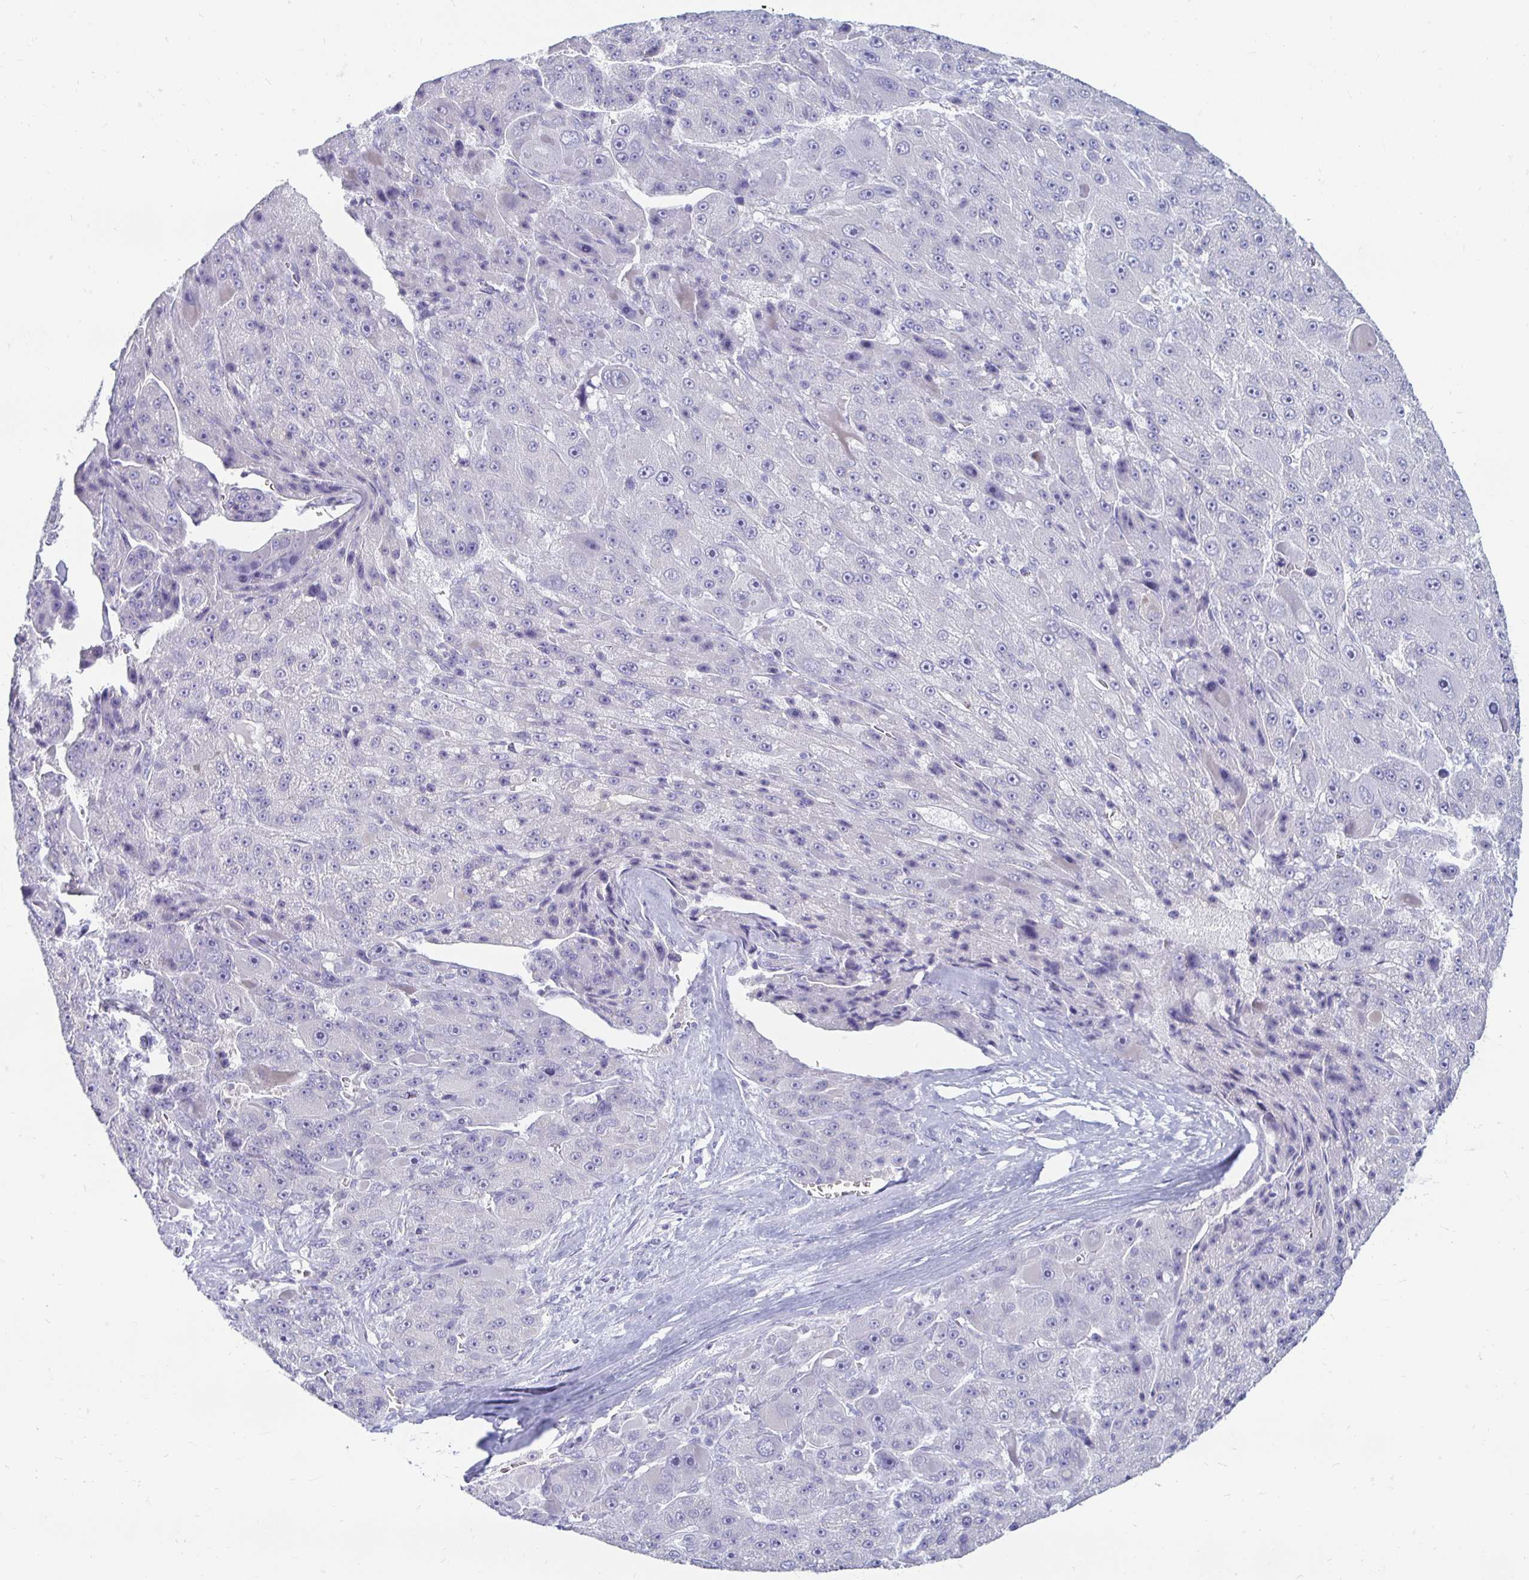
{"staining": {"intensity": "strong", "quantity": "<25%", "location": "cytoplasmic/membranous"}, "tissue": "liver cancer", "cell_type": "Tumor cells", "image_type": "cancer", "snomed": [{"axis": "morphology", "description": "Carcinoma, Hepatocellular, NOS"}, {"axis": "topography", "description": "Liver"}], "caption": "Tumor cells show medium levels of strong cytoplasmic/membranous expression in about <25% of cells in hepatocellular carcinoma (liver). (Brightfield microscopy of DAB IHC at high magnification).", "gene": "PEG10", "patient": {"sex": "male", "age": 76}}